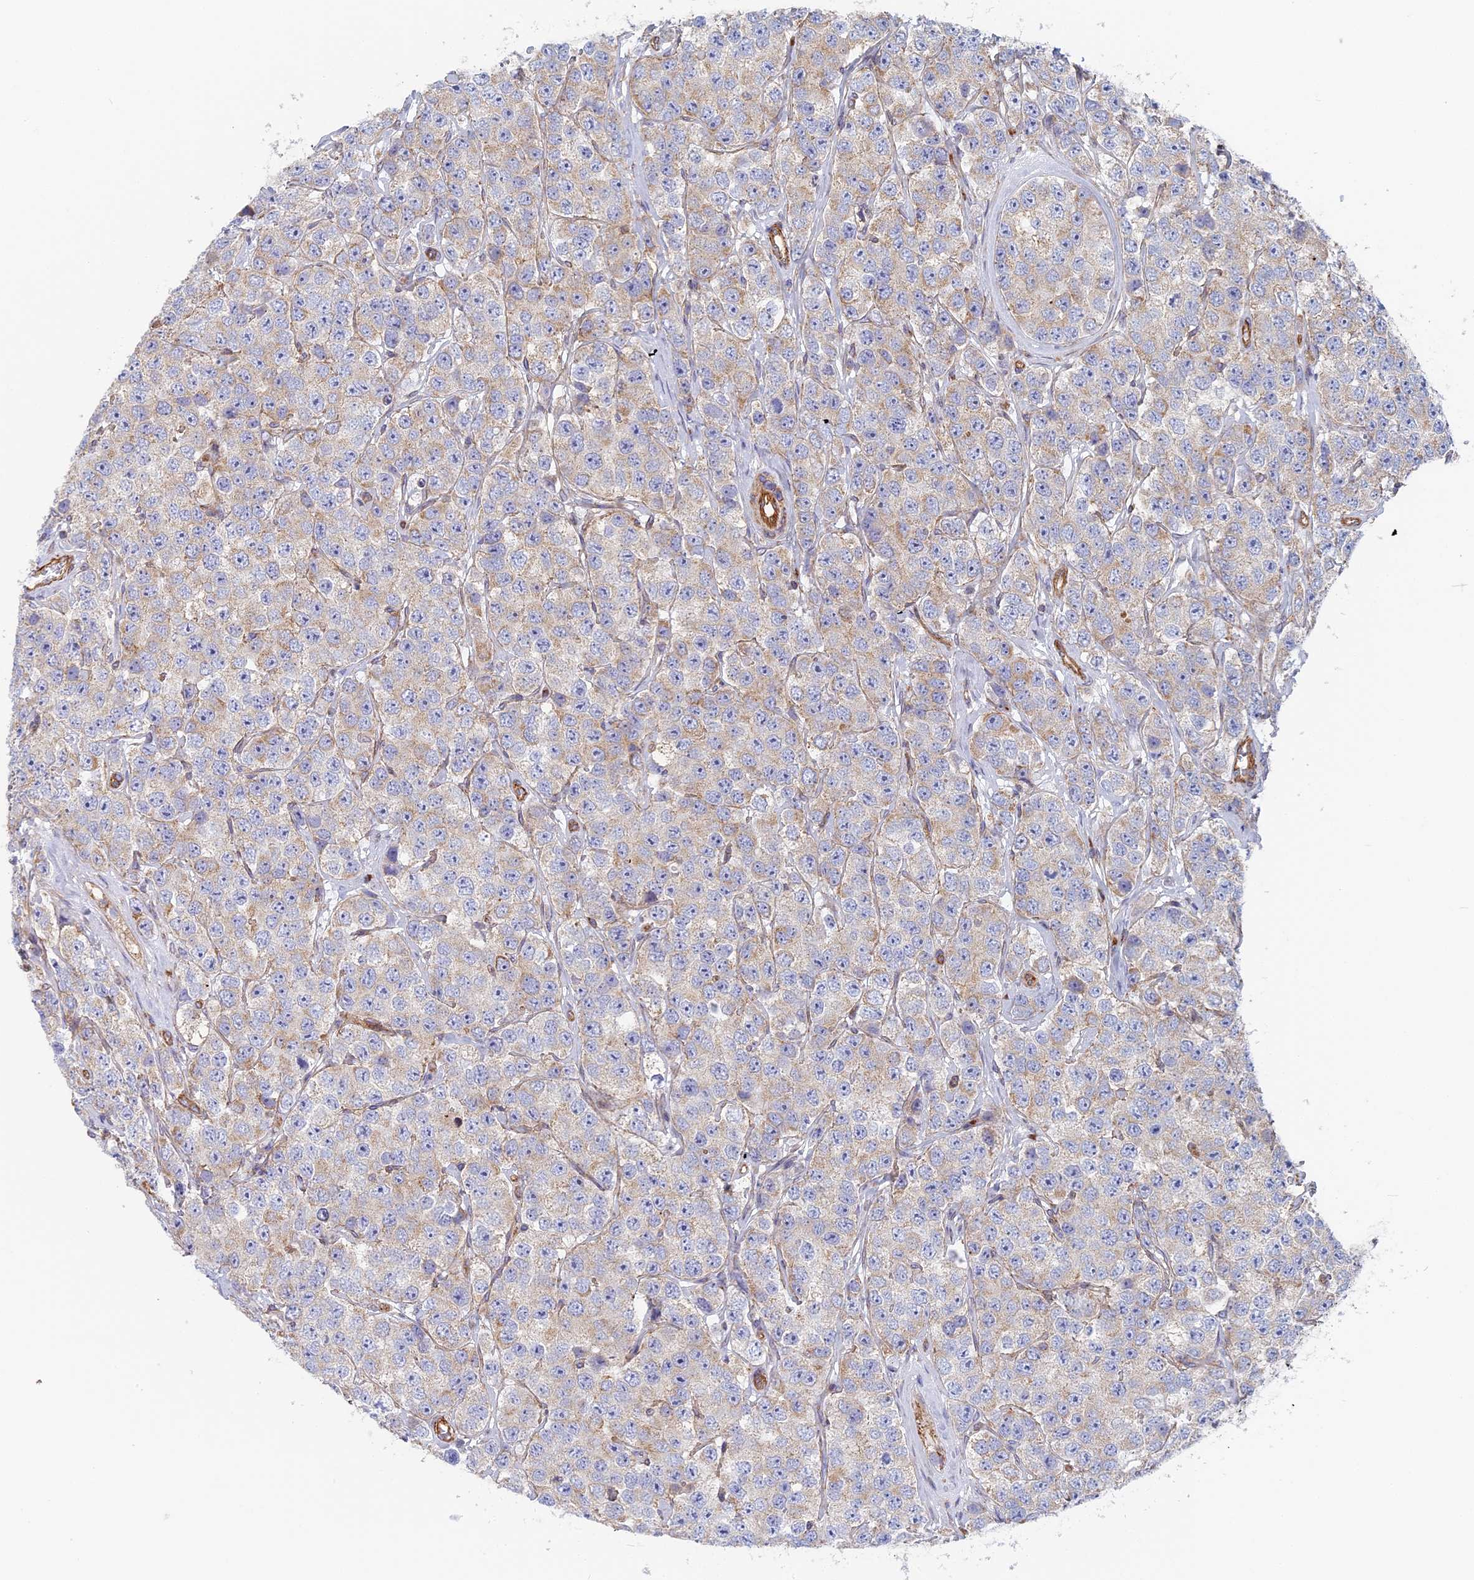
{"staining": {"intensity": "weak", "quantity": "<25%", "location": "cytoplasmic/membranous"}, "tissue": "testis cancer", "cell_type": "Tumor cells", "image_type": "cancer", "snomed": [{"axis": "morphology", "description": "Seminoma, NOS"}, {"axis": "topography", "description": "Testis"}], "caption": "A photomicrograph of human testis cancer is negative for staining in tumor cells.", "gene": "DDA1", "patient": {"sex": "male", "age": 28}}